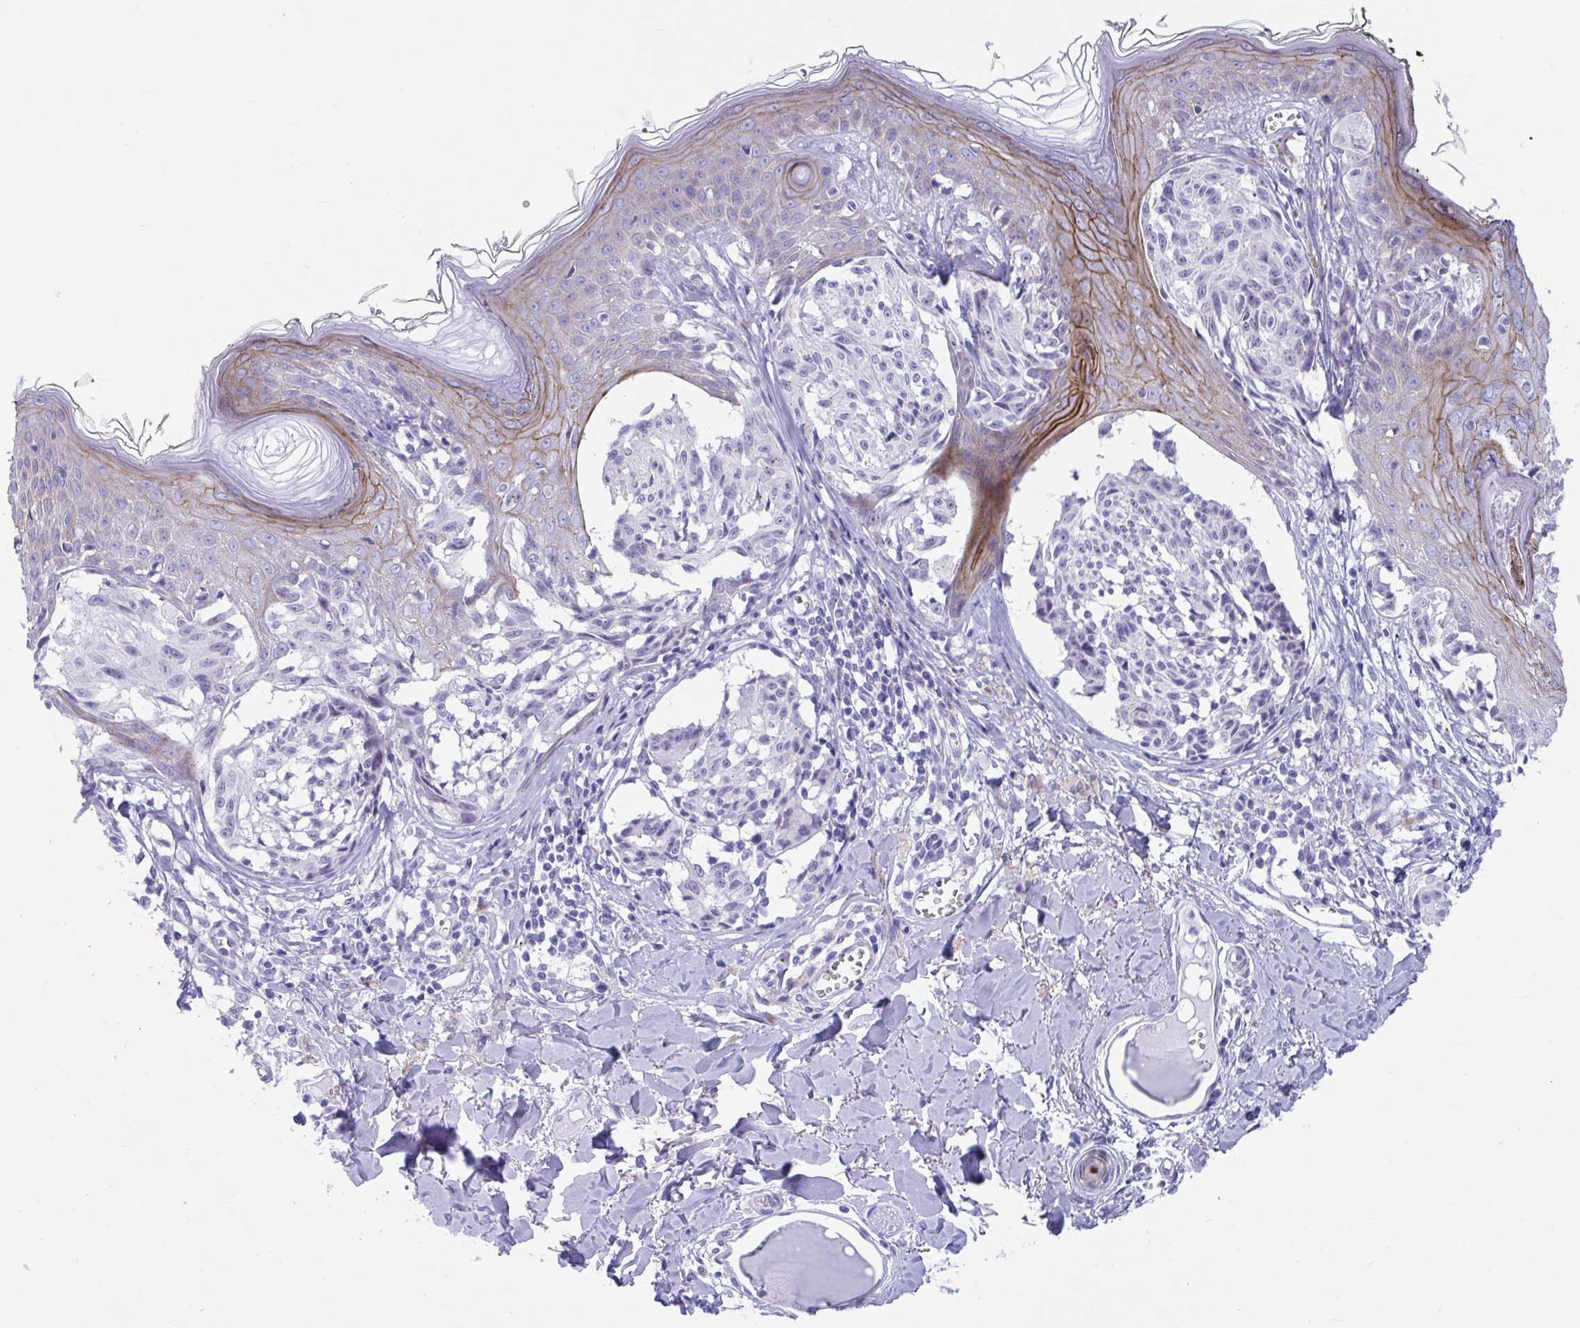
{"staining": {"intensity": "negative", "quantity": "none", "location": "none"}, "tissue": "melanoma", "cell_type": "Tumor cells", "image_type": "cancer", "snomed": [{"axis": "morphology", "description": "Malignant melanoma, NOS"}, {"axis": "topography", "description": "Skin"}], "caption": "Immunohistochemical staining of human malignant melanoma shows no significant expression in tumor cells.", "gene": "TTC30B", "patient": {"sex": "female", "age": 43}}